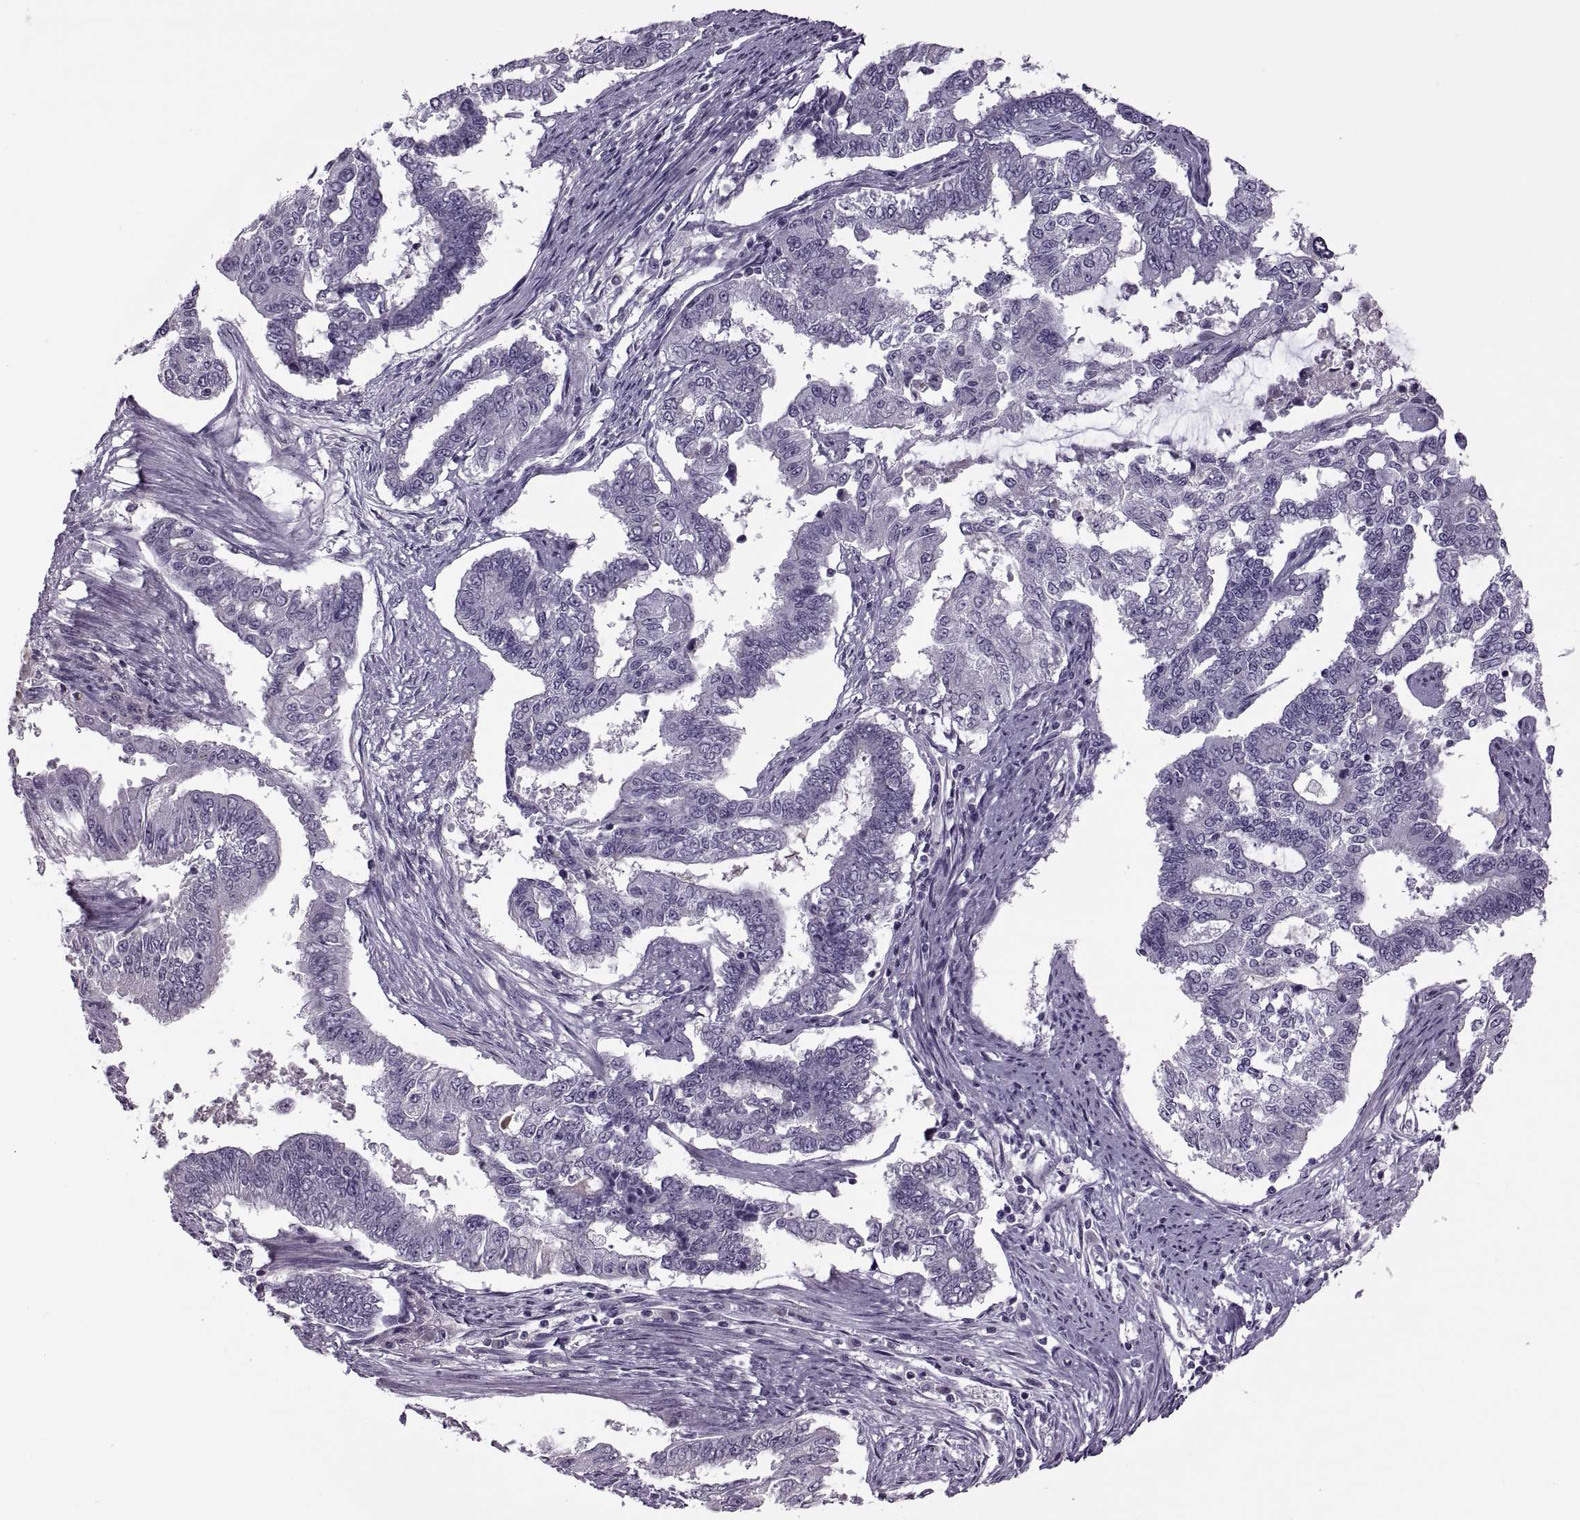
{"staining": {"intensity": "negative", "quantity": "none", "location": "none"}, "tissue": "endometrial cancer", "cell_type": "Tumor cells", "image_type": "cancer", "snomed": [{"axis": "morphology", "description": "Adenocarcinoma, NOS"}, {"axis": "topography", "description": "Uterus"}], "caption": "Endometrial cancer (adenocarcinoma) was stained to show a protein in brown. There is no significant staining in tumor cells.", "gene": "RSPH6A", "patient": {"sex": "female", "age": 59}}